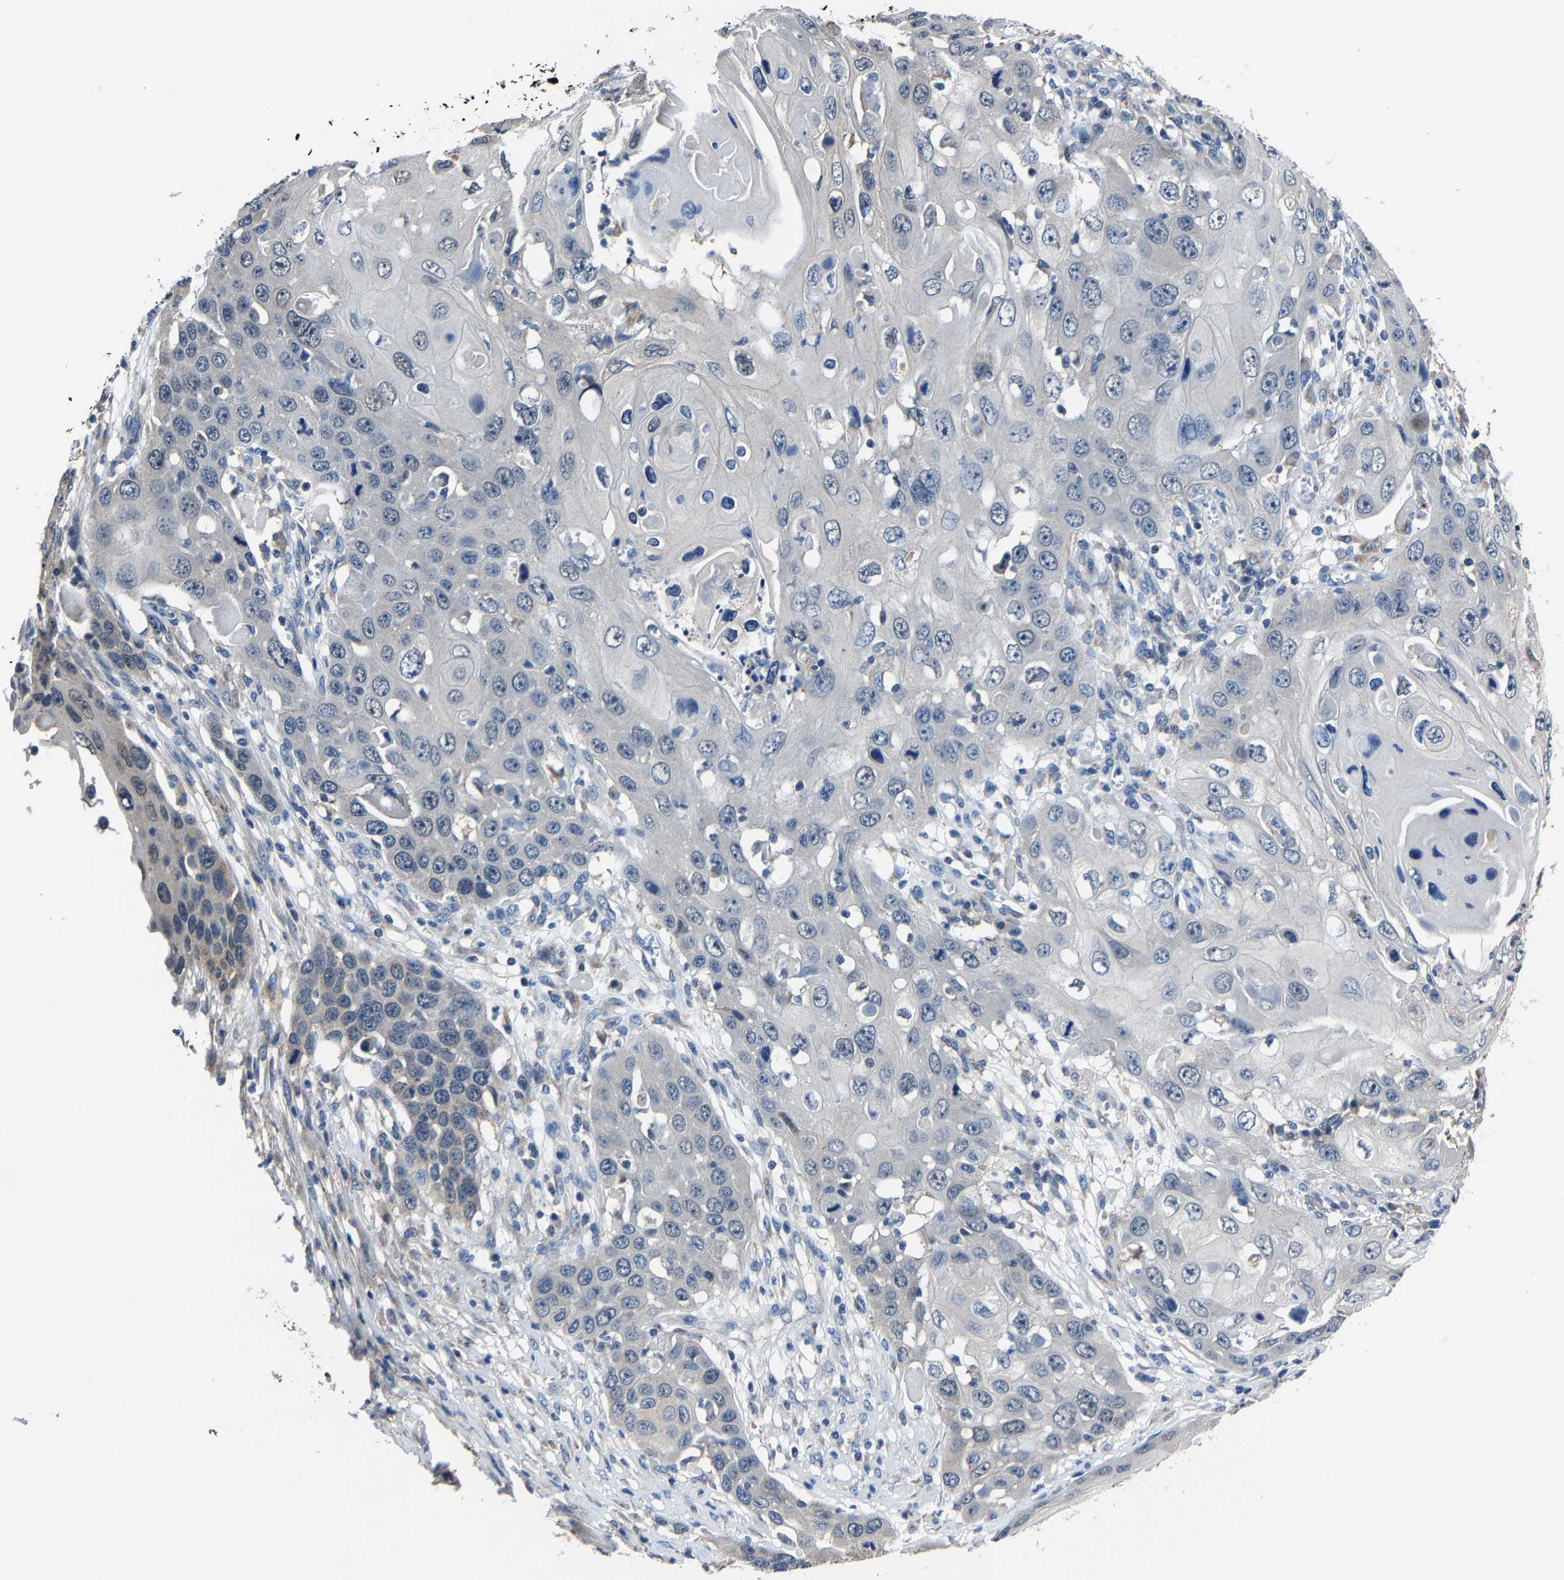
{"staining": {"intensity": "negative", "quantity": "none", "location": "none"}, "tissue": "skin cancer", "cell_type": "Tumor cells", "image_type": "cancer", "snomed": [{"axis": "morphology", "description": "Squamous cell carcinoma, NOS"}, {"axis": "topography", "description": "Skin"}], "caption": "A micrograph of human skin cancer is negative for staining in tumor cells. Brightfield microscopy of immunohistochemistry (IHC) stained with DAB (brown) and hematoxylin (blue), captured at high magnification.", "gene": "STRBP", "patient": {"sex": "male", "age": 55}}